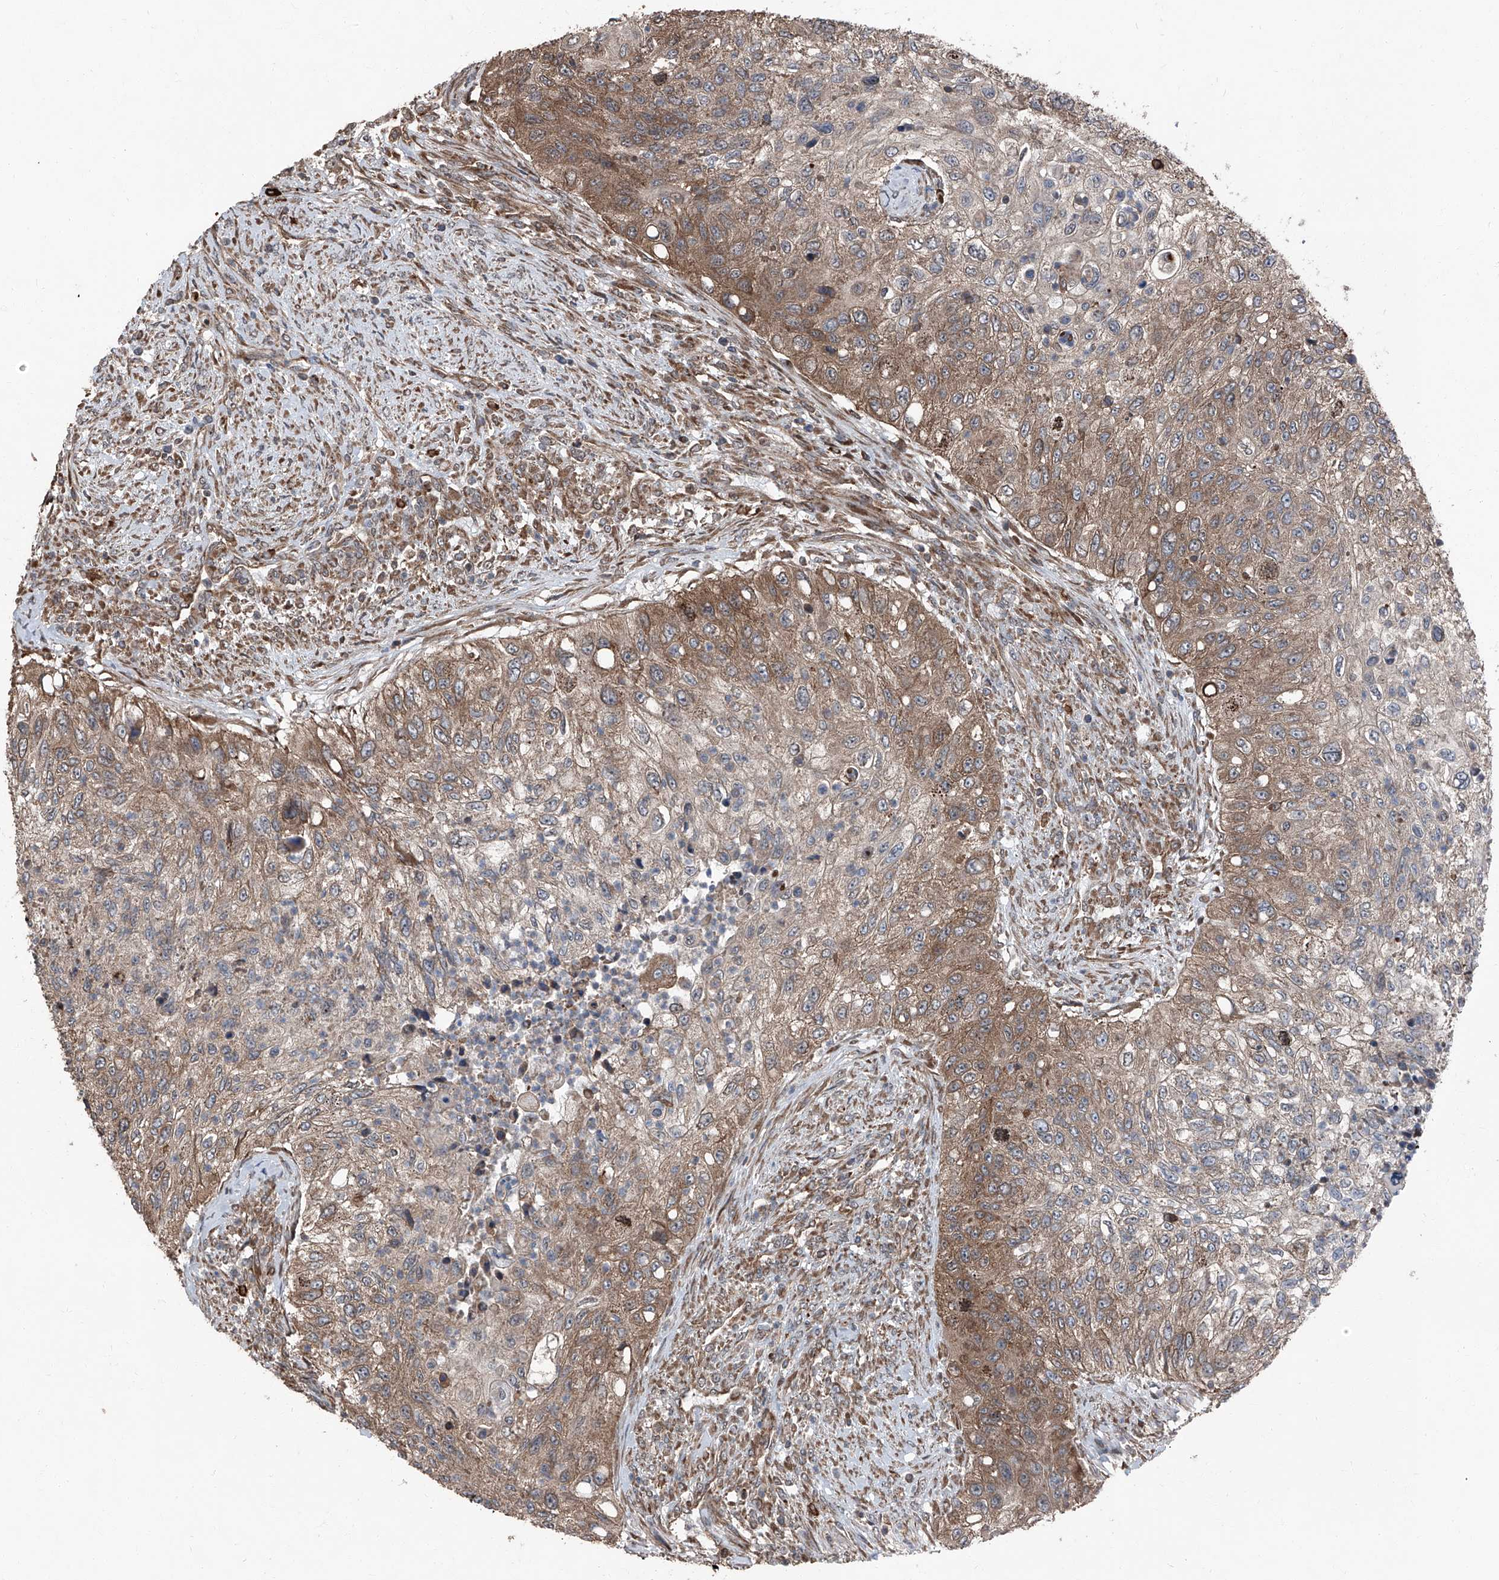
{"staining": {"intensity": "moderate", "quantity": "25%-75%", "location": "cytoplasmic/membranous"}, "tissue": "urothelial cancer", "cell_type": "Tumor cells", "image_type": "cancer", "snomed": [{"axis": "morphology", "description": "Urothelial carcinoma, High grade"}, {"axis": "topography", "description": "Urinary bladder"}], "caption": "Protein analysis of urothelial cancer tissue reveals moderate cytoplasmic/membranous expression in about 25%-75% of tumor cells.", "gene": "LIMK1", "patient": {"sex": "female", "age": 60}}